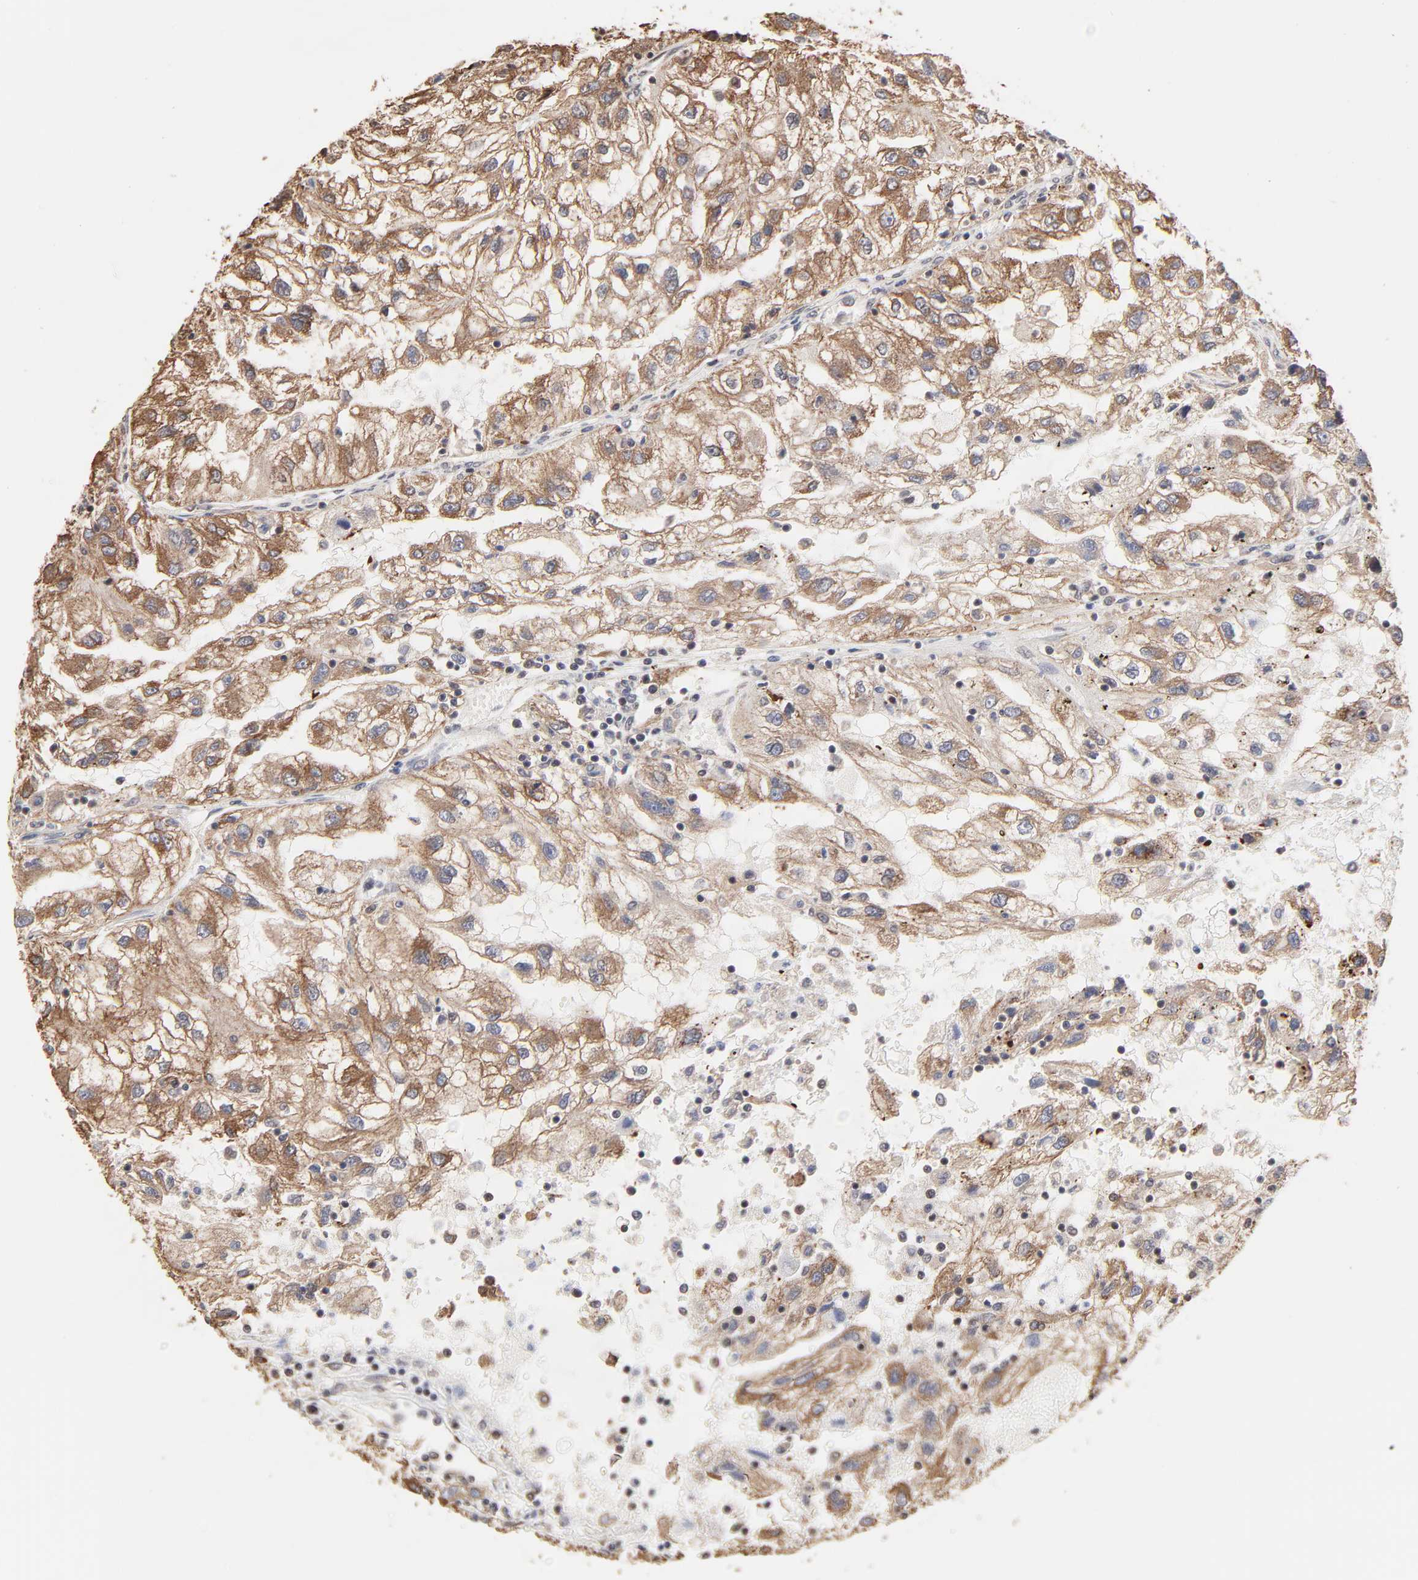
{"staining": {"intensity": "strong", "quantity": "25%-75%", "location": "cytoplasmic/membranous"}, "tissue": "renal cancer", "cell_type": "Tumor cells", "image_type": "cancer", "snomed": [{"axis": "morphology", "description": "Normal tissue, NOS"}, {"axis": "morphology", "description": "Adenocarcinoma, NOS"}, {"axis": "topography", "description": "Kidney"}], "caption": "Immunohistochemistry image of neoplastic tissue: human renal cancer stained using IHC displays high levels of strong protein expression localized specifically in the cytoplasmic/membranous of tumor cells, appearing as a cytoplasmic/membranous brown color.", "gene": "CHM", "patient": {"sex": "male", "age": 71}}